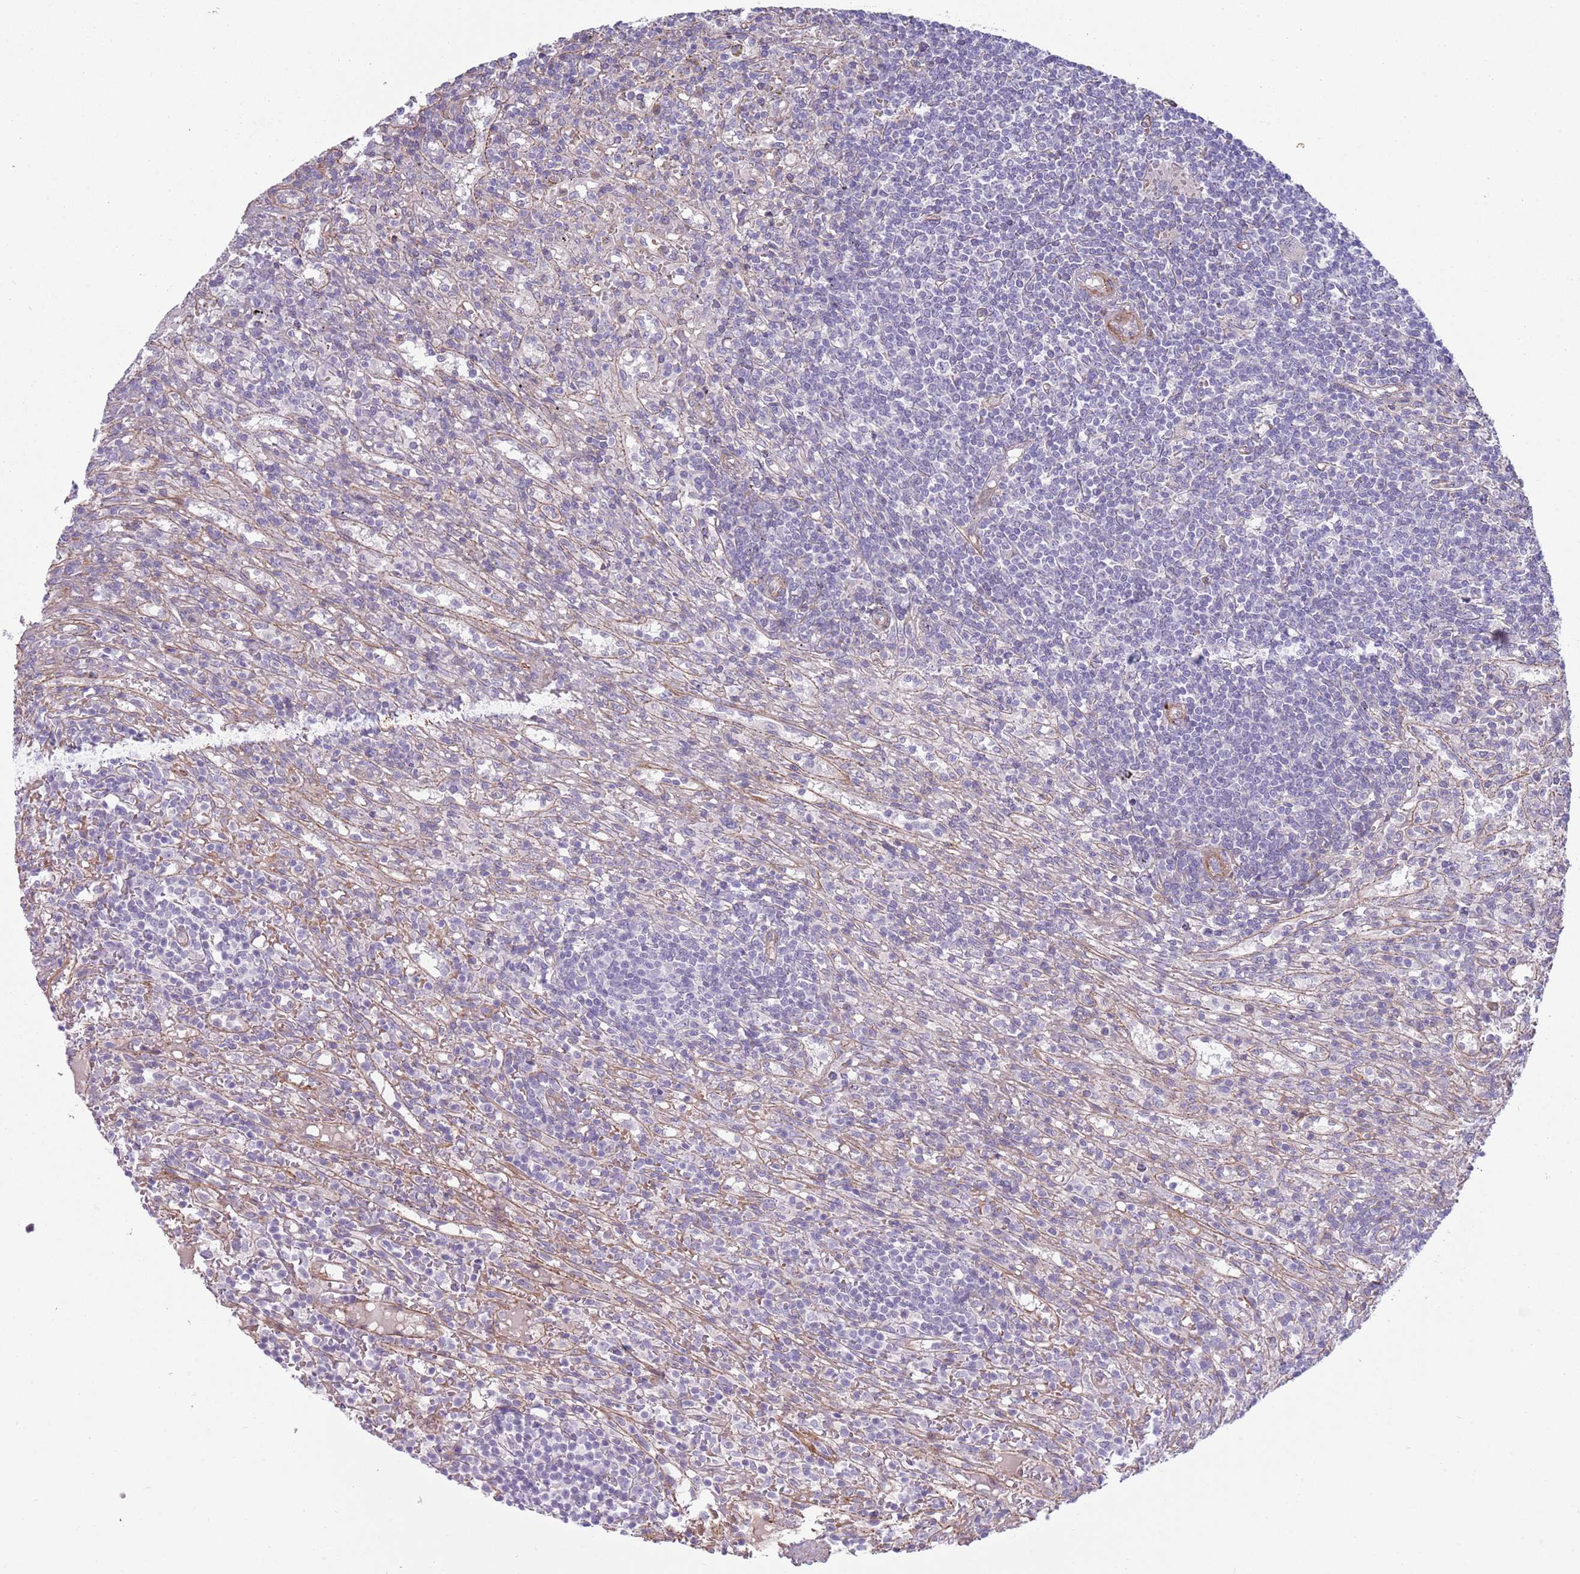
{"staining": {"intensity": "negative", "quantity": "none", "location": "none"}, "tissue": "lymphoma", "cell_type": "Tumor cells", "image_type": "cancer", "snomed": [{"axis": "morphology", "description": "Malignant lymphoma, non-Hodgkin's type, Low grade"}, {"axis": "topography", "description": "Spleen"}], "caption": "A high-resolution micrograph shows IHC staining of malignant lymphoma, non-Hodgkin's type (low-grade), which exhibits no significant expression in tumor cells.", "gene": "TINAGL1", "patient": {"sex": "male", "age": 76}}